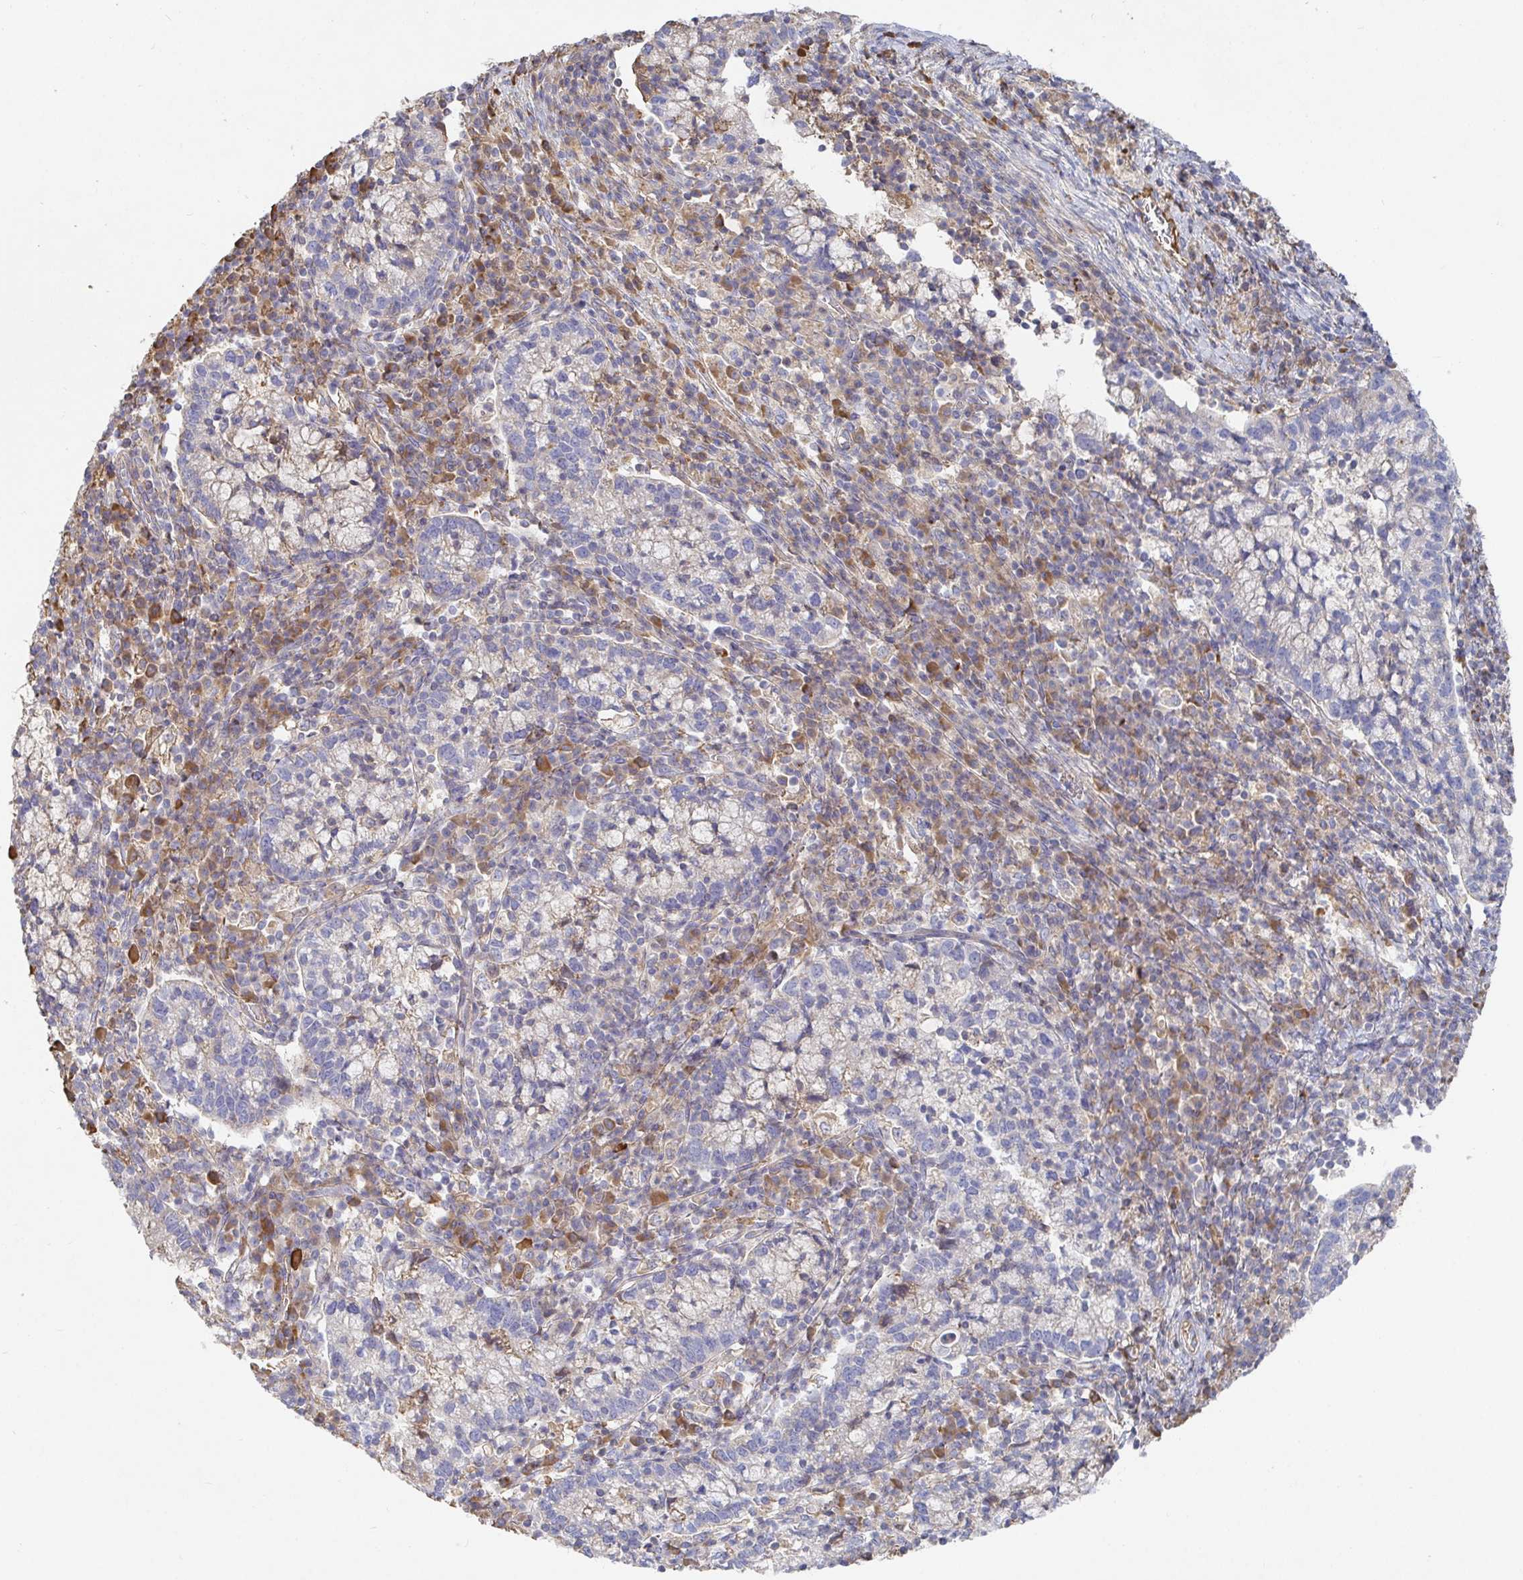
{"staining": {"intensity": "weak", "quantity": "<25%", "location": "cytoplasmic/membranous"}, "tissue": "cervical cancer", "cell_type": "Tumor cells", "image_type": "cancer", "snomed": [{"axis": "morphology", "description": "Normal tissue, NOS"}, {"axis": "morphology", "description": "Adenocarcinoma, NOS"}, {"axis": "topography", "description": "Cervix"}], "caption": "This photomicrograph is of cervical adenocarcinoma stained with immunohistochemistry (IHC) to label a protein in brown with the nuclei are counter-stained blue. There is no staining in tumor cells. (DAB (3,3'-diaminobenzidine) IHC with hematoxylin counter stain).", "gene": "IRAK2", "patient": {"sex": "female", "age": 44}}